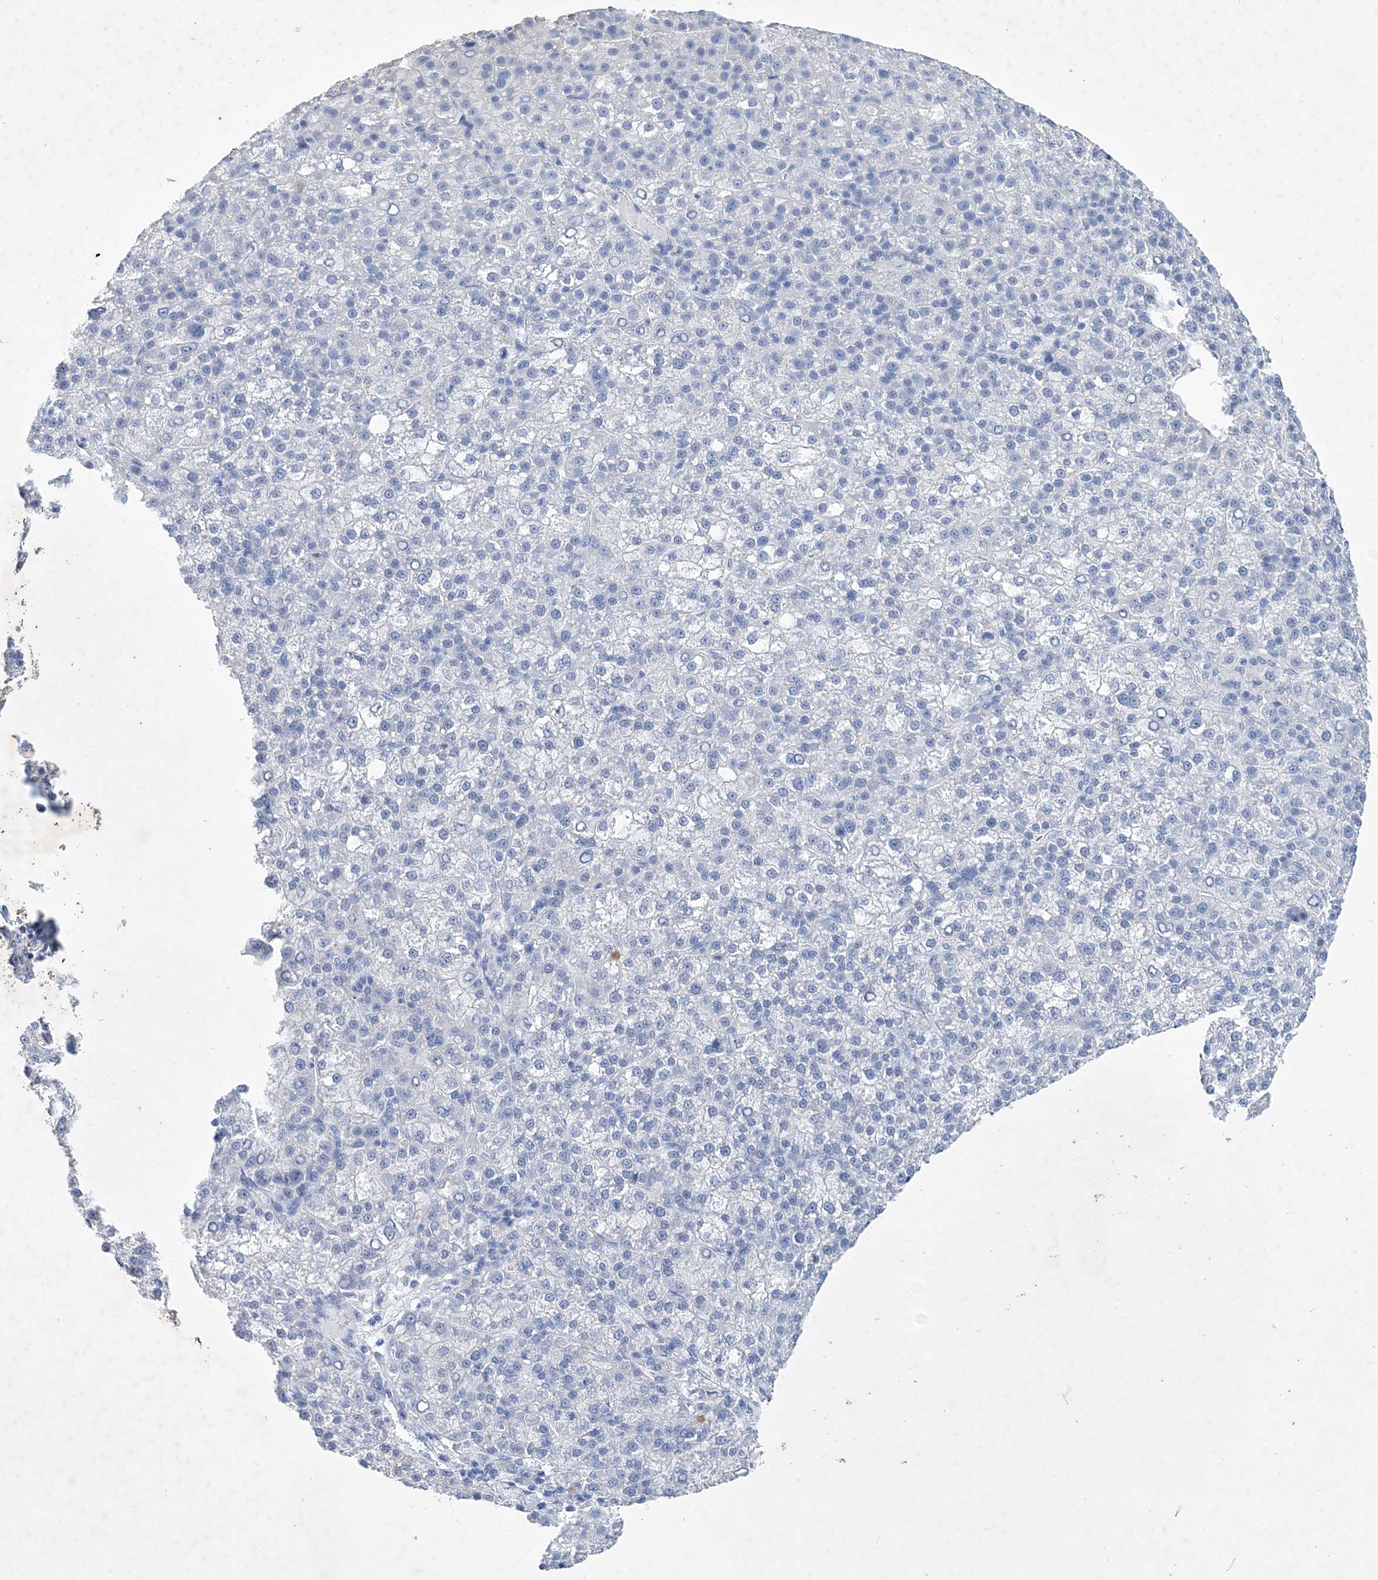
{"staining": {"intensity": "negative", "quantity": "none", "location": "none"}, "tissue": "liver cancer", "cell_type": "Tumor cells", "image_type": "cancer", "snomed": [{"axis": "morphology", "description": "Carcinoma, Hepatocellular, NOS"}, {"axis": "topography", "description": "Liver"}], "caption": "IHC of liver hepatocellular carcinoma reveals no staining in tumor cells.", "gene": "COPS8", "patient": {"sex": "female", "age": 58}}